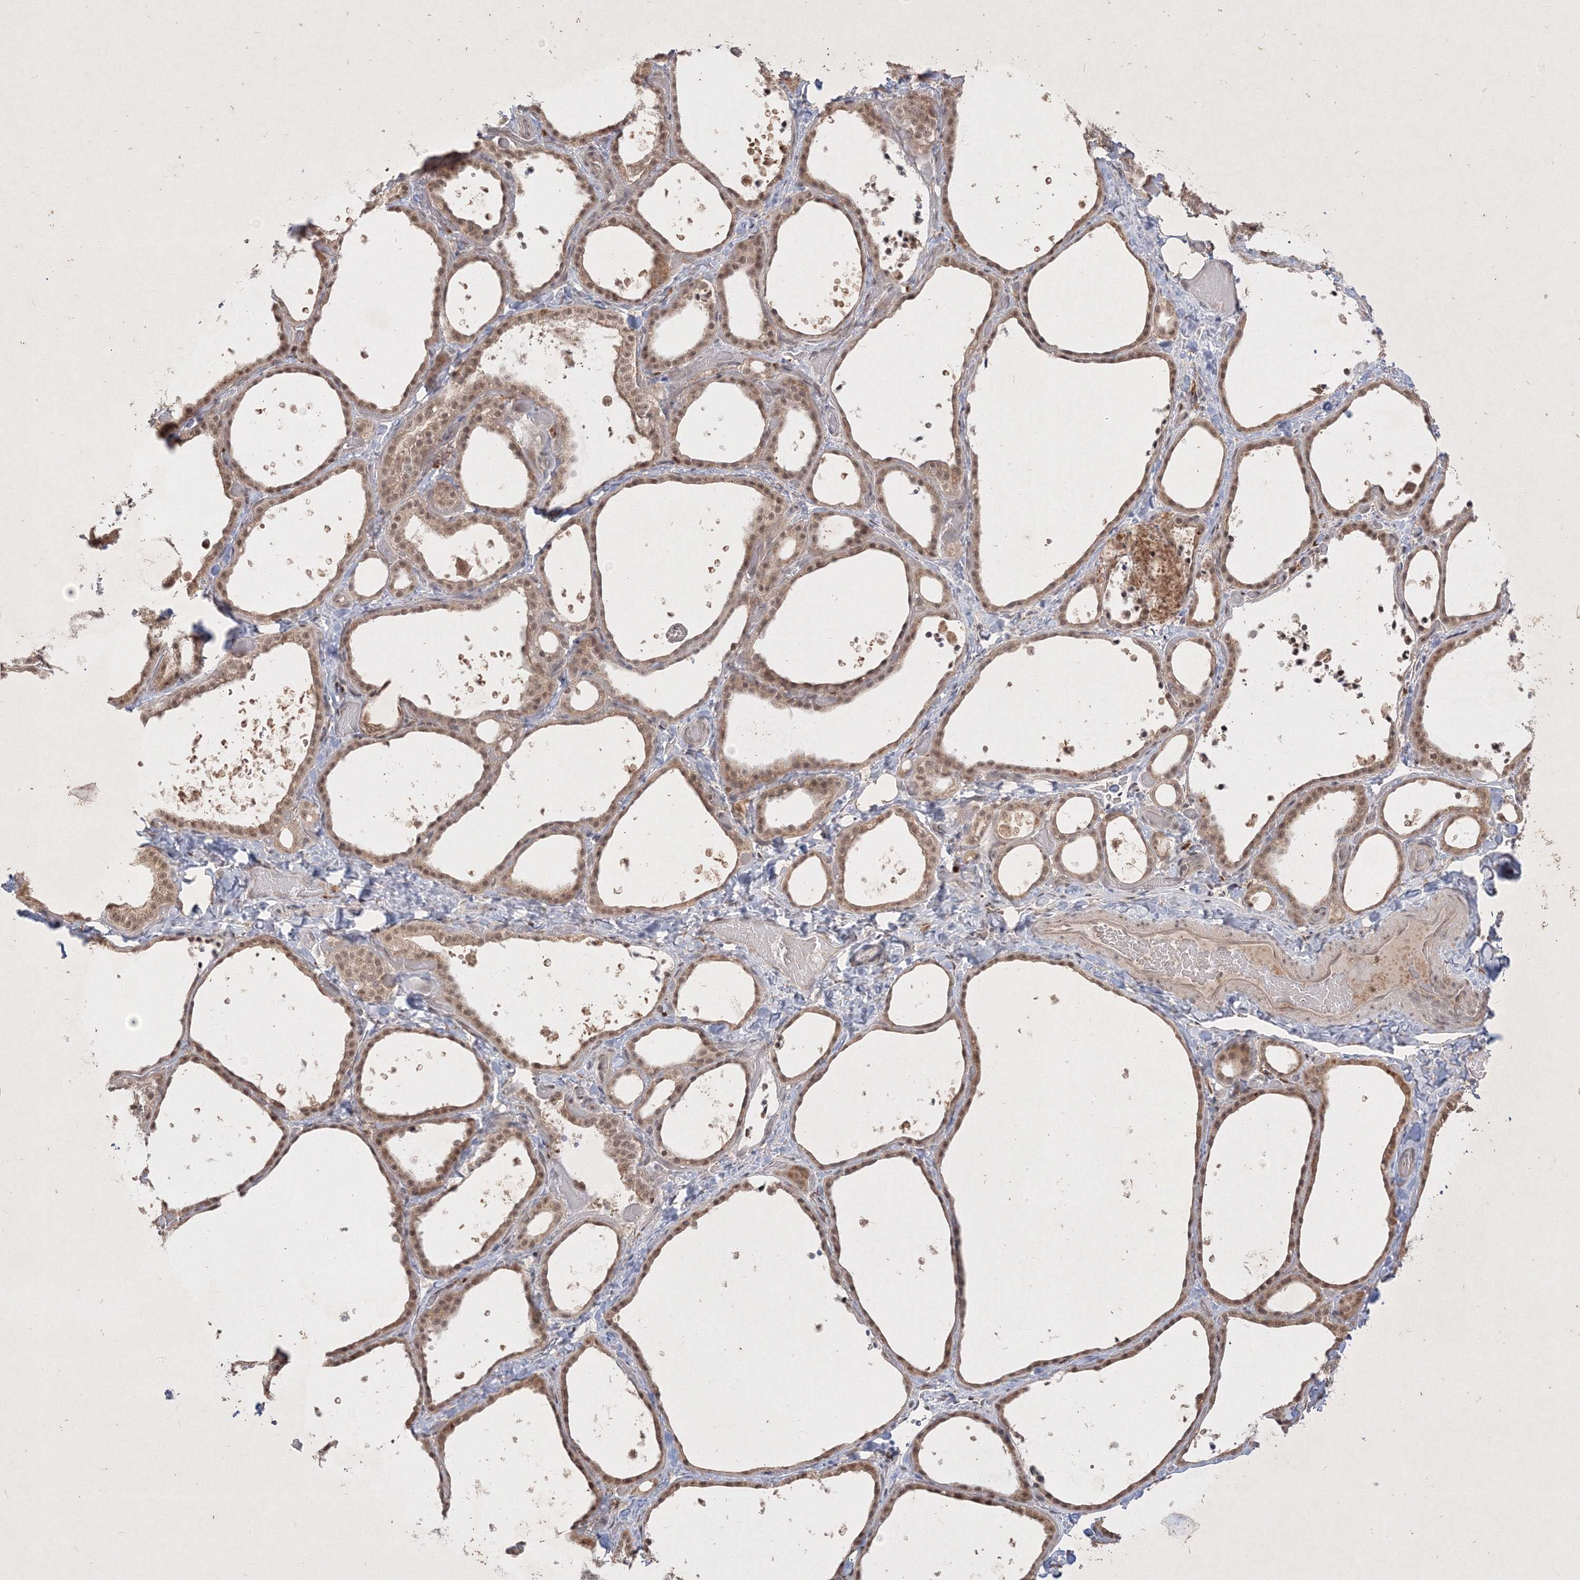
{"staining": {"intensity": "moderate", "quantity": ">75%", "location": "cytoplasmic/membranous,nuclear"}, "tissue": "thyroid gland", "cell_type": "Glandular cells", "image_type": "normal", "snomed": [{"axis": "morphology", "description": "Normal tissue, NOS"}, {"axis": "topography", "description": "Thyroid gland"}], "caption": "Glandular cells demonstrate moderate cytoplasmic/membranous,nuclear staining in approximately >75% of cells in unremarkable thyroid gland. Using DAB (3,3'-diaminobenzidine) (brown) and hematoxylin (blue) stains, captured at high magnification using brightfield microscopy.", "gene": "TAB1", "patient": {"sex": "female", "age": 44}}